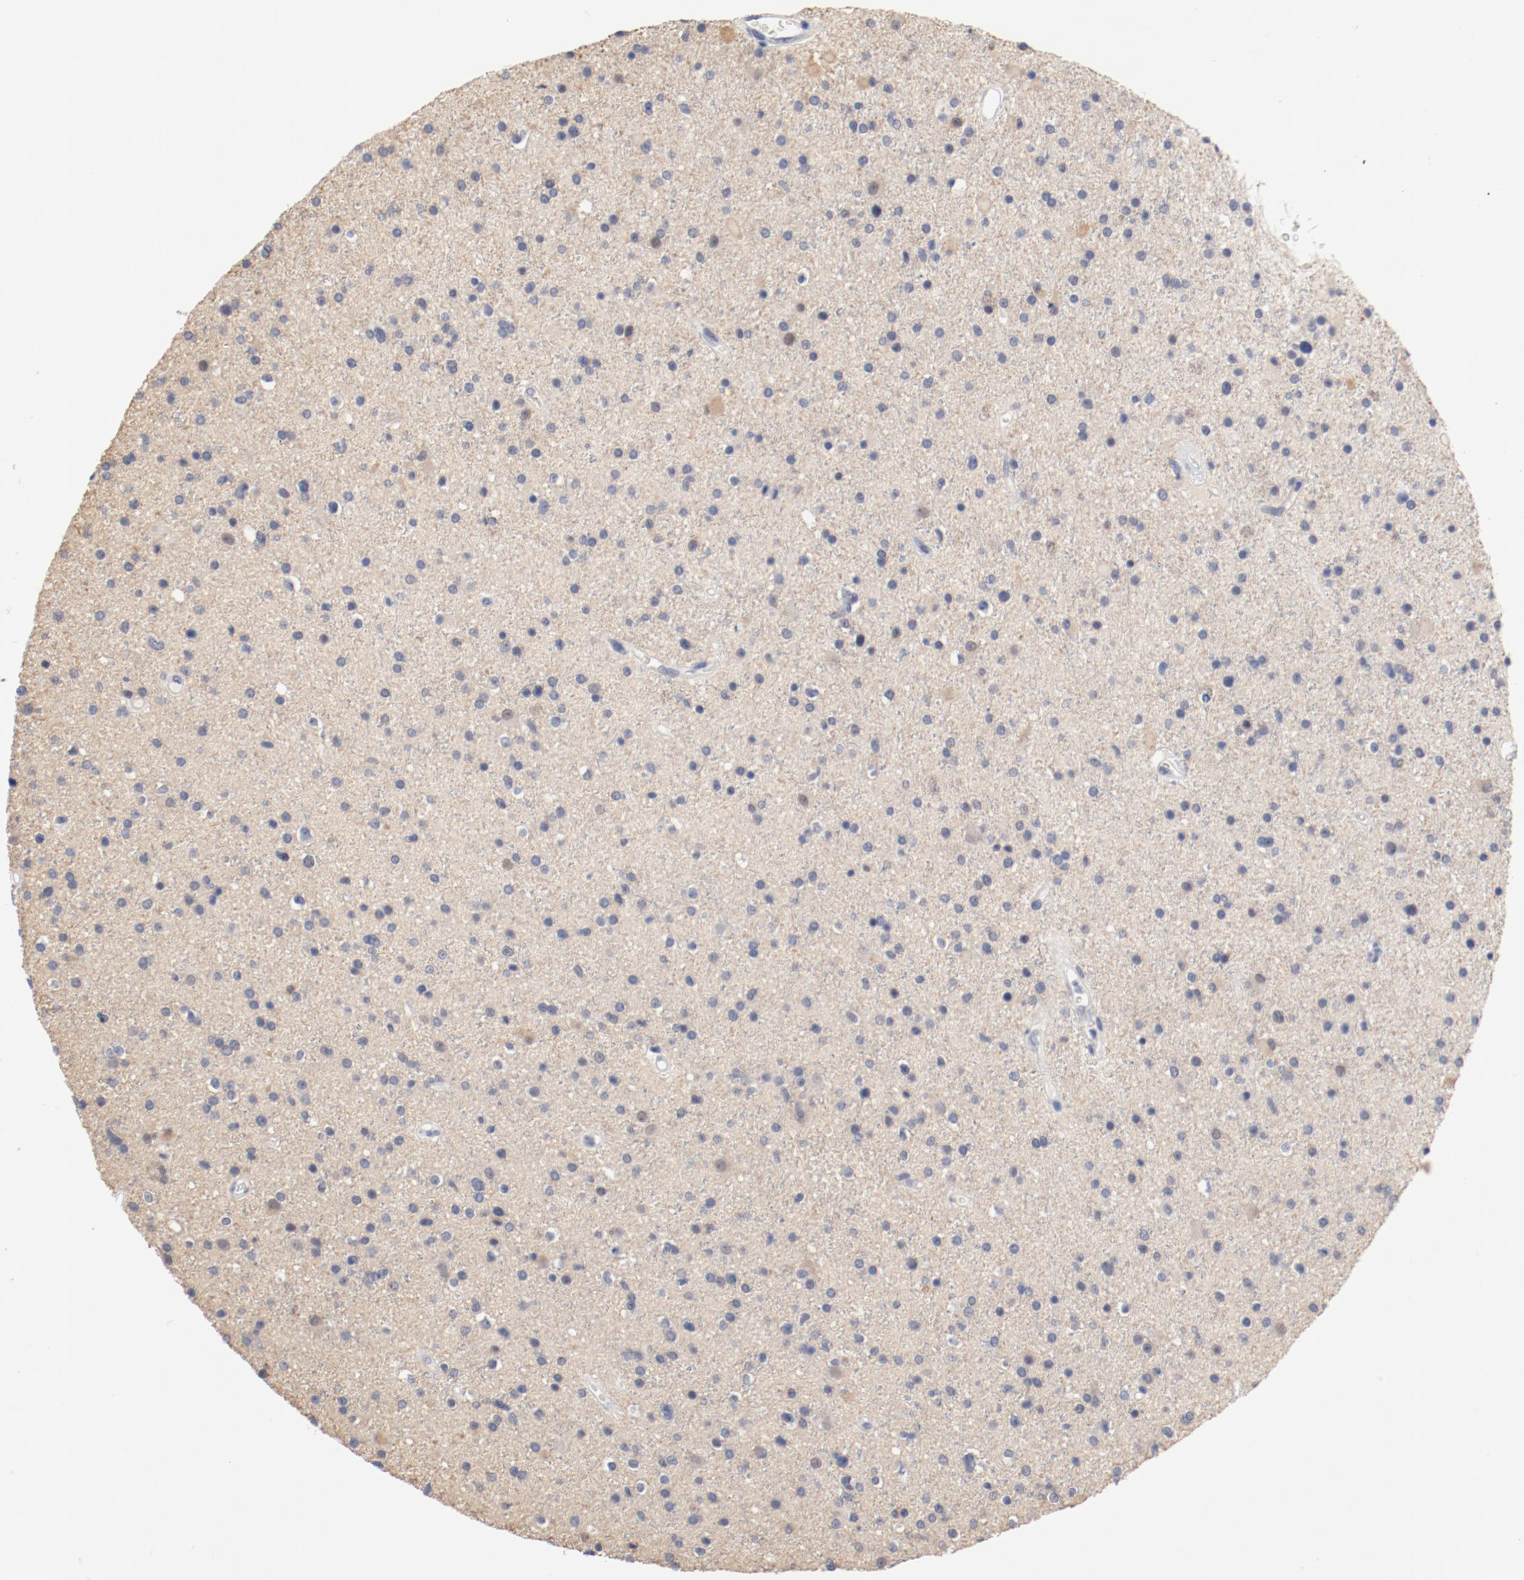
{"staining": {"intensity": "negative", "quantity": "none", "location": "none"}, "tissue": "glioma", "cell_type": "Tumor cells", "image_type": "cancer", "snomed": [{"axis": "morphology", "description": "Glioma, malignant, High grade"}, {"axis": "topography", "description": "Brain"}], "caption": "Malignant high-grade glioma was stained to show a protein in brown. There is no significant expression in tumor cells. (DAB immunohistochemistry (IHC) visualized using brightfield microscopy, high magnification).", "gene": "ANKLE2", "patient": {"sex": "male", "age": 33}}